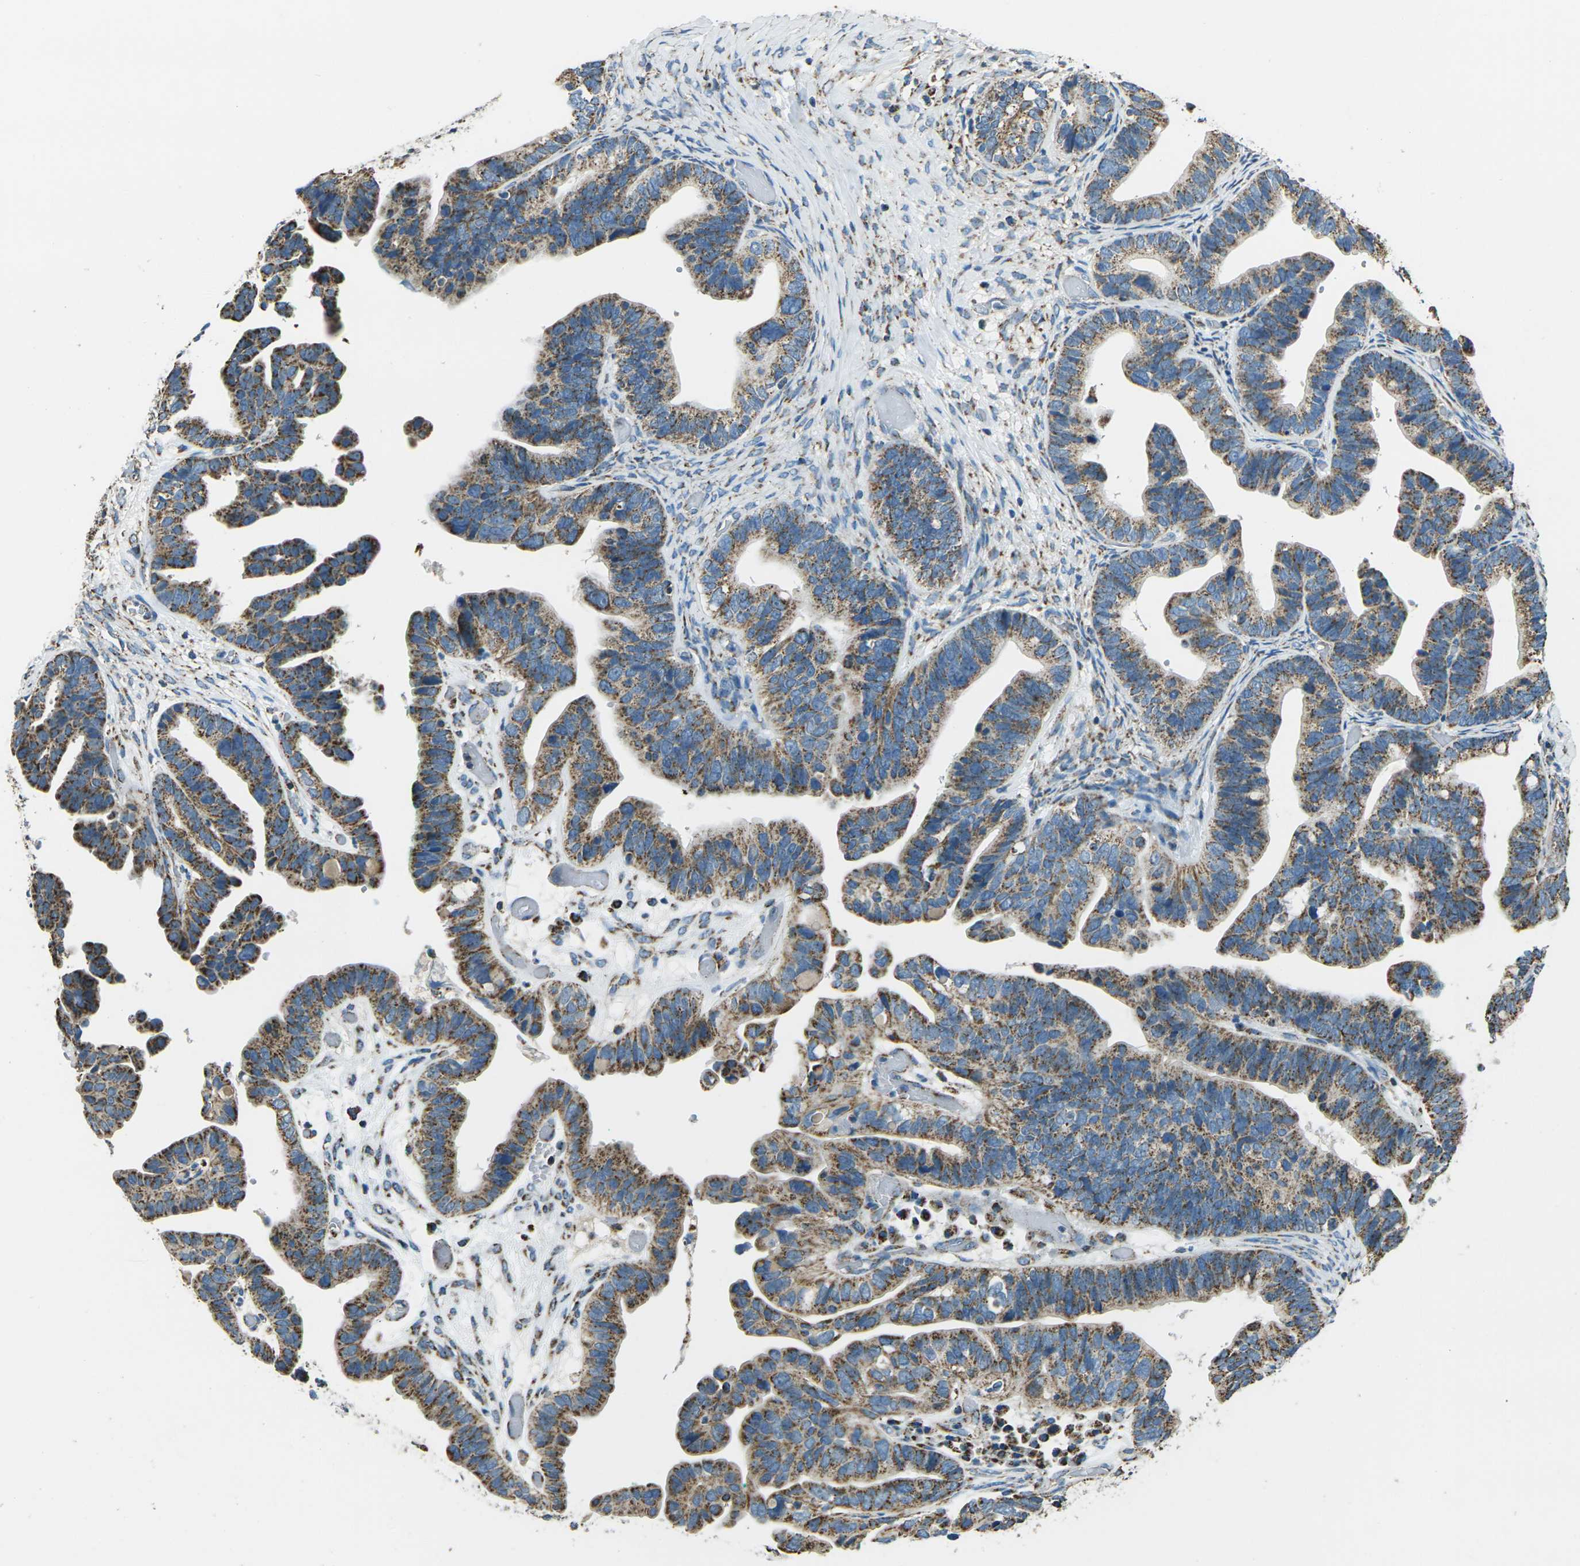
{"staining": {"intensity": "moderate", "quantity": ">75%", "location": "cytoplasmic/membranous"}, "tissue": "ovarian cancer", "cell_type": "Tumor cells", "image_type": "cancer", "snomed": [{"axis": "morphology", "description": "Cystadenocarcinoma, serous, NOS"}, {"axis": "topography", "description": "Ovary"}], "caption": "Moderate cytoplasmic/membranous positivity is seen in approximately >75% of tumor cells in ovarian serous cystadenocarcinoma. (DAB (3,3'-diaminobenzidine) IHC with brightfield microscopy, high magnification).", "gene": "IRF3", "patient": {"sex": "female", "age": 56}}